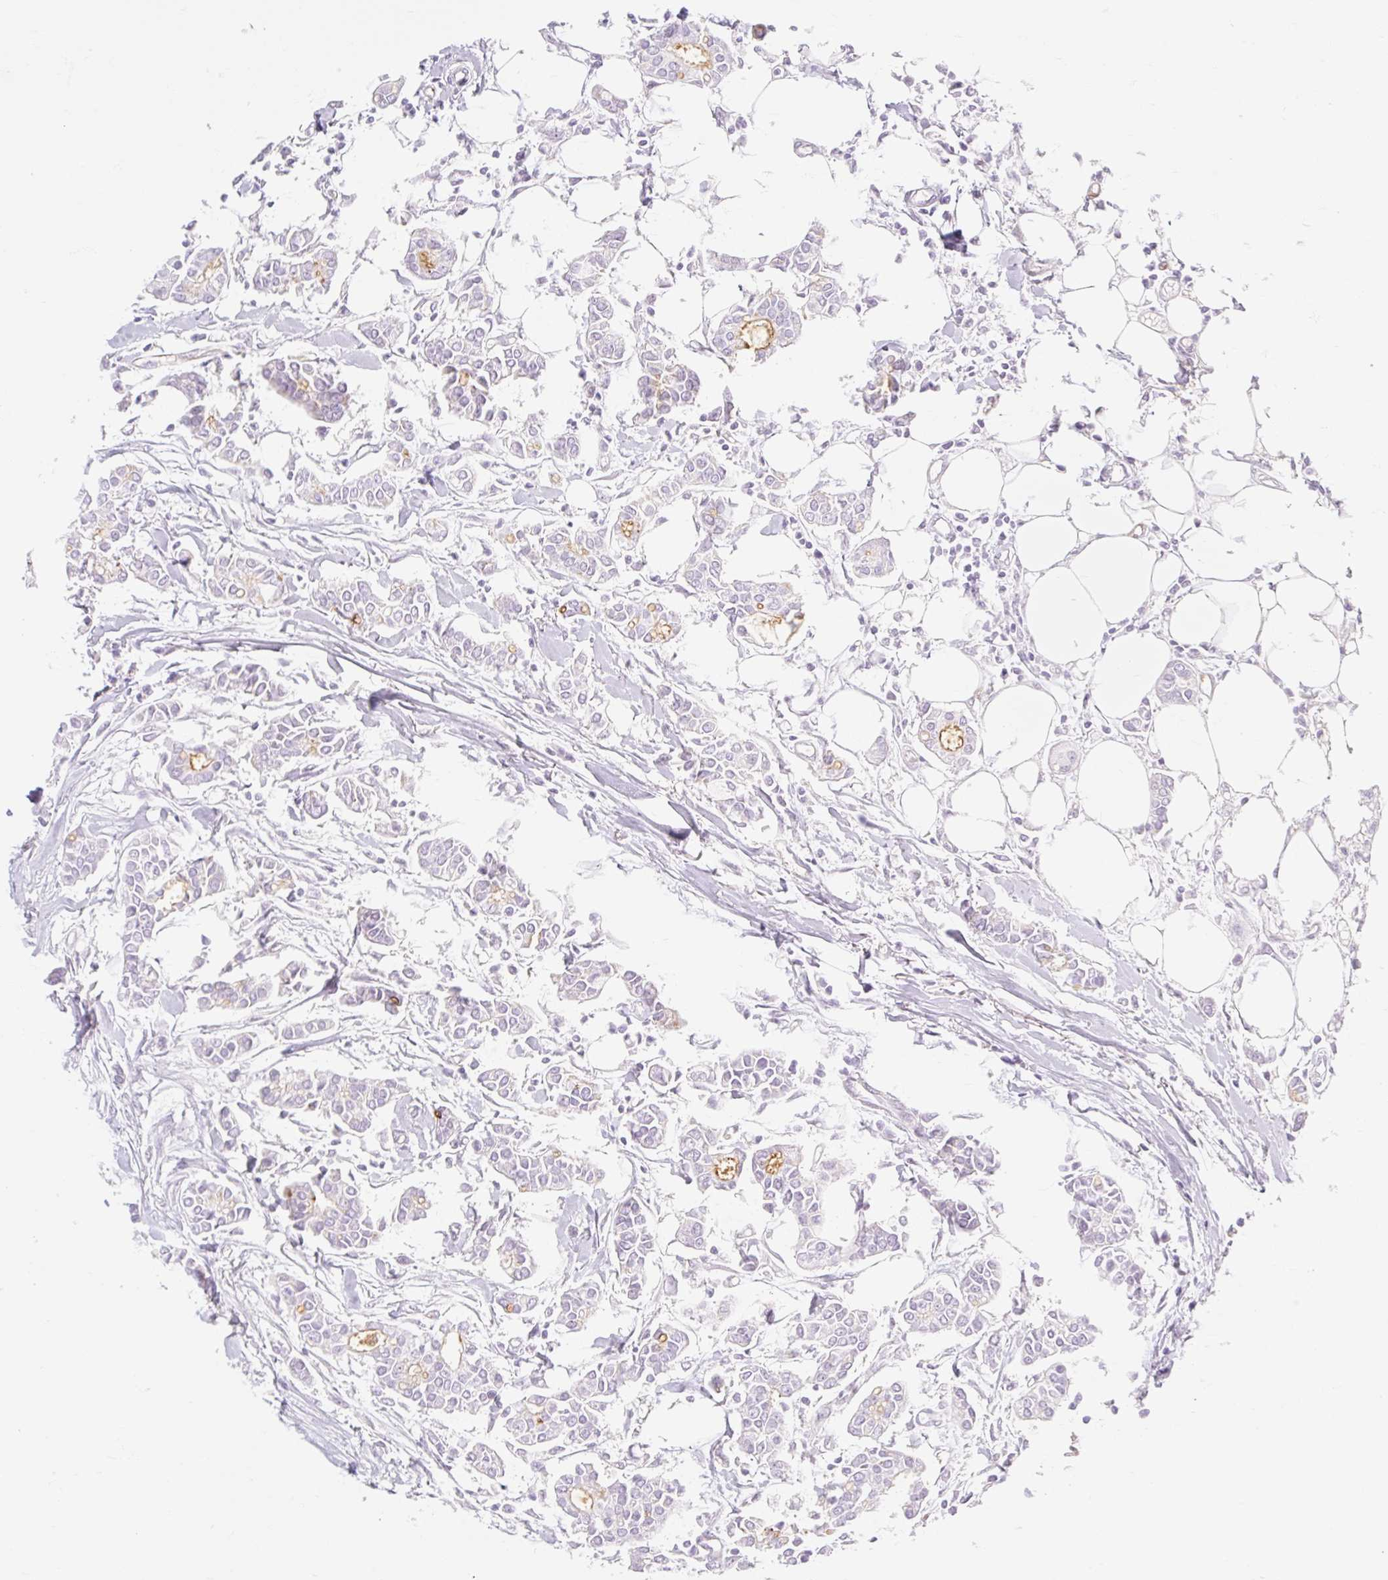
{"staining": {"intensity": "negative", "quantity": "none", "location": "none"}, "tissue": "breast cancer", "cell_type": "Tumor cells", "image_type": "cancer", "snomed": [{"axis": "morphology", "description": "Duct carcinoma"}, {"axis": "topography", "description": "Breast"}], "caption": "IHC micrograph of breast cancer (invasive ductal carcinoma) stained for a protein (brown), which displays no staining in tumor cells. (DAB immunohistochemistry (IHC) visualized using brightfield microscopy, high magnification).", "gene": "TAF1L", "patient": {"sex": "female", "age": 84}}